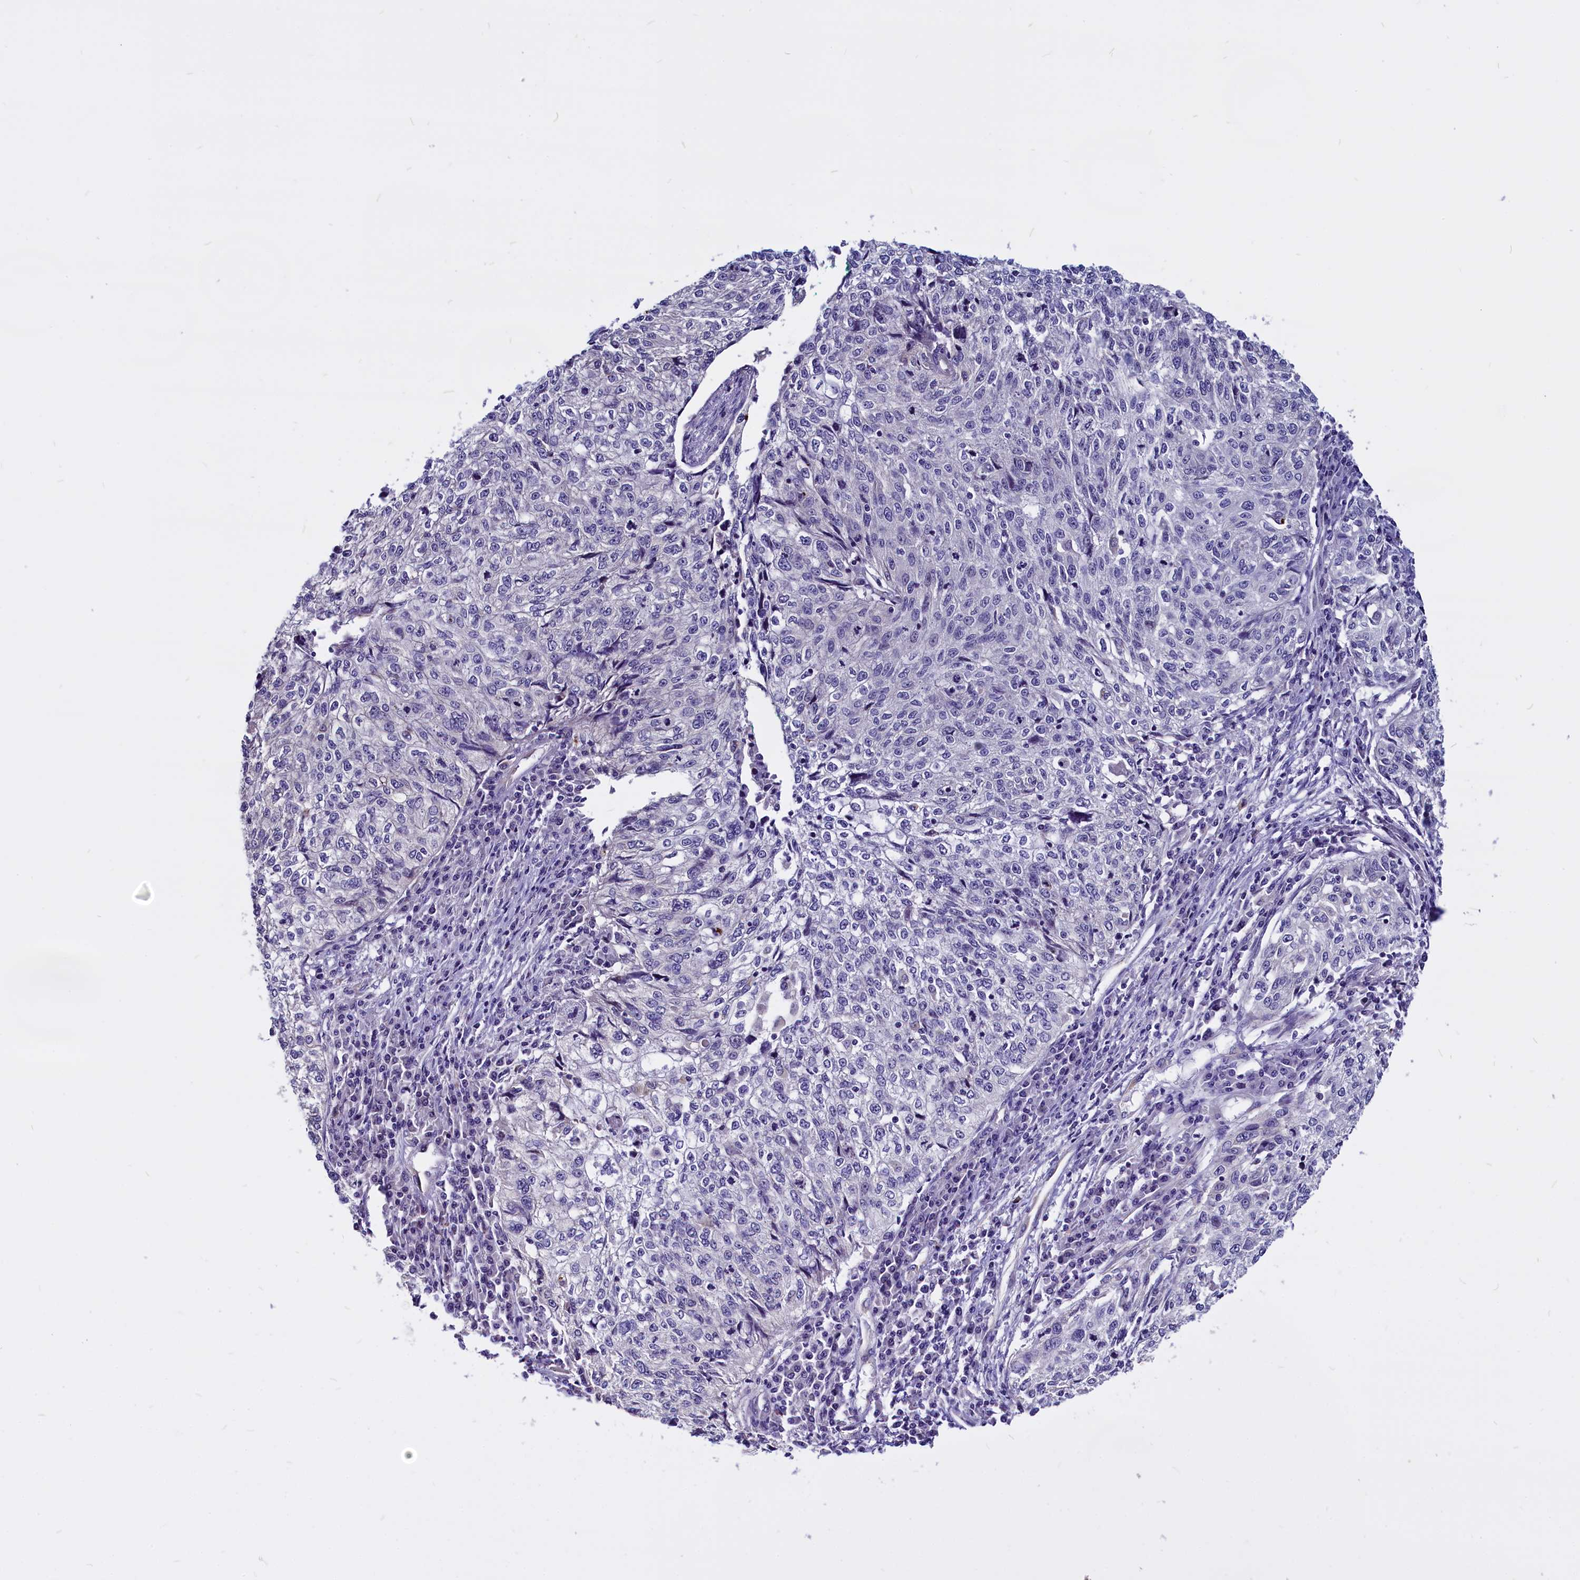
{"staining": {"intensity": "negative", "quantity": "none", "location": "none"}, "tissue": "cervical cancer", "cell_type": "Tumor cells", "image_type": "cancer", "snomed": [{"axis": "morphology", "description": "Squamous cell carcinoma, NOS"}, {"axis": "topography", "description": "Cervix"}], "caption": "Immunohistochemistry (IHC) image of cervical cancer (squamous cell carcinoma) stained for a protein (brown), which displays no expression in tumor cells. The staining was performed using DAB to visualize the protein expression in brown, while the nuclei were stained in blue with hematoxylin (Magnification: 20x).", "gene": "CEP170", "patient": {"sex": "female", "age": 57}}